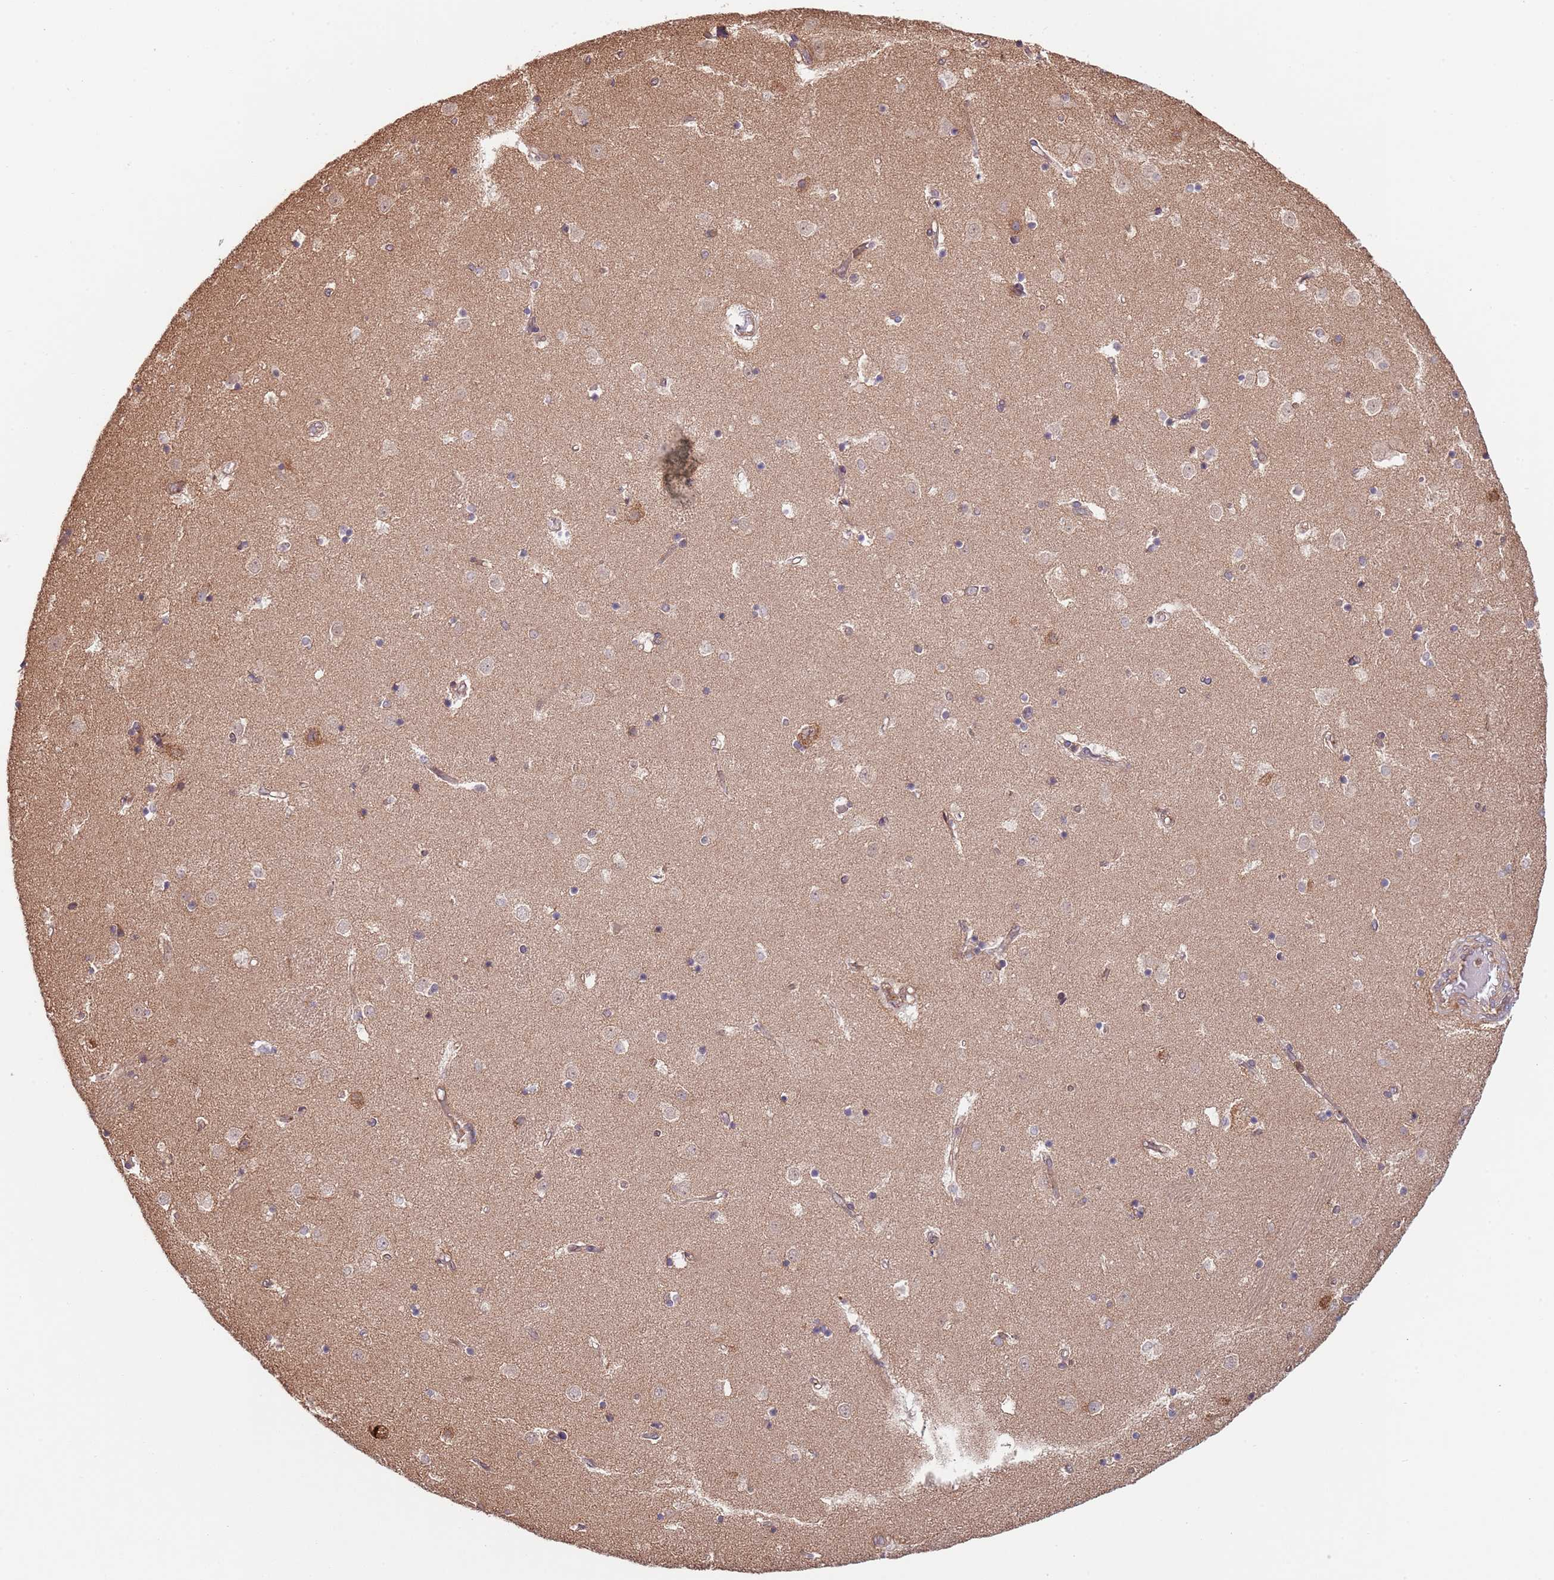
{"staining": {"intensity": "moderate", "quantity": "25%-75%", "location": "nuclear"}, "tissue": "caudate", "cell_type": "Glial cells", "image_type": "normal", "snomed": [{"axis": "morphology", "description": "Normal tissue, NOS"}, {"axis": "topography", "description": "Lateral ventricle wall"}], "caption": "Immunohistochemistry micrograph of benign caudate: human caudate stained using immunohistochemistry (IHC) reveals medium levels of moderate protein expression localized specifically in the nuclear of glial cells, appearing as a nuclear brown color.", "gene": "RNF19B", "patient": {"sex": "female", "age": 52}}